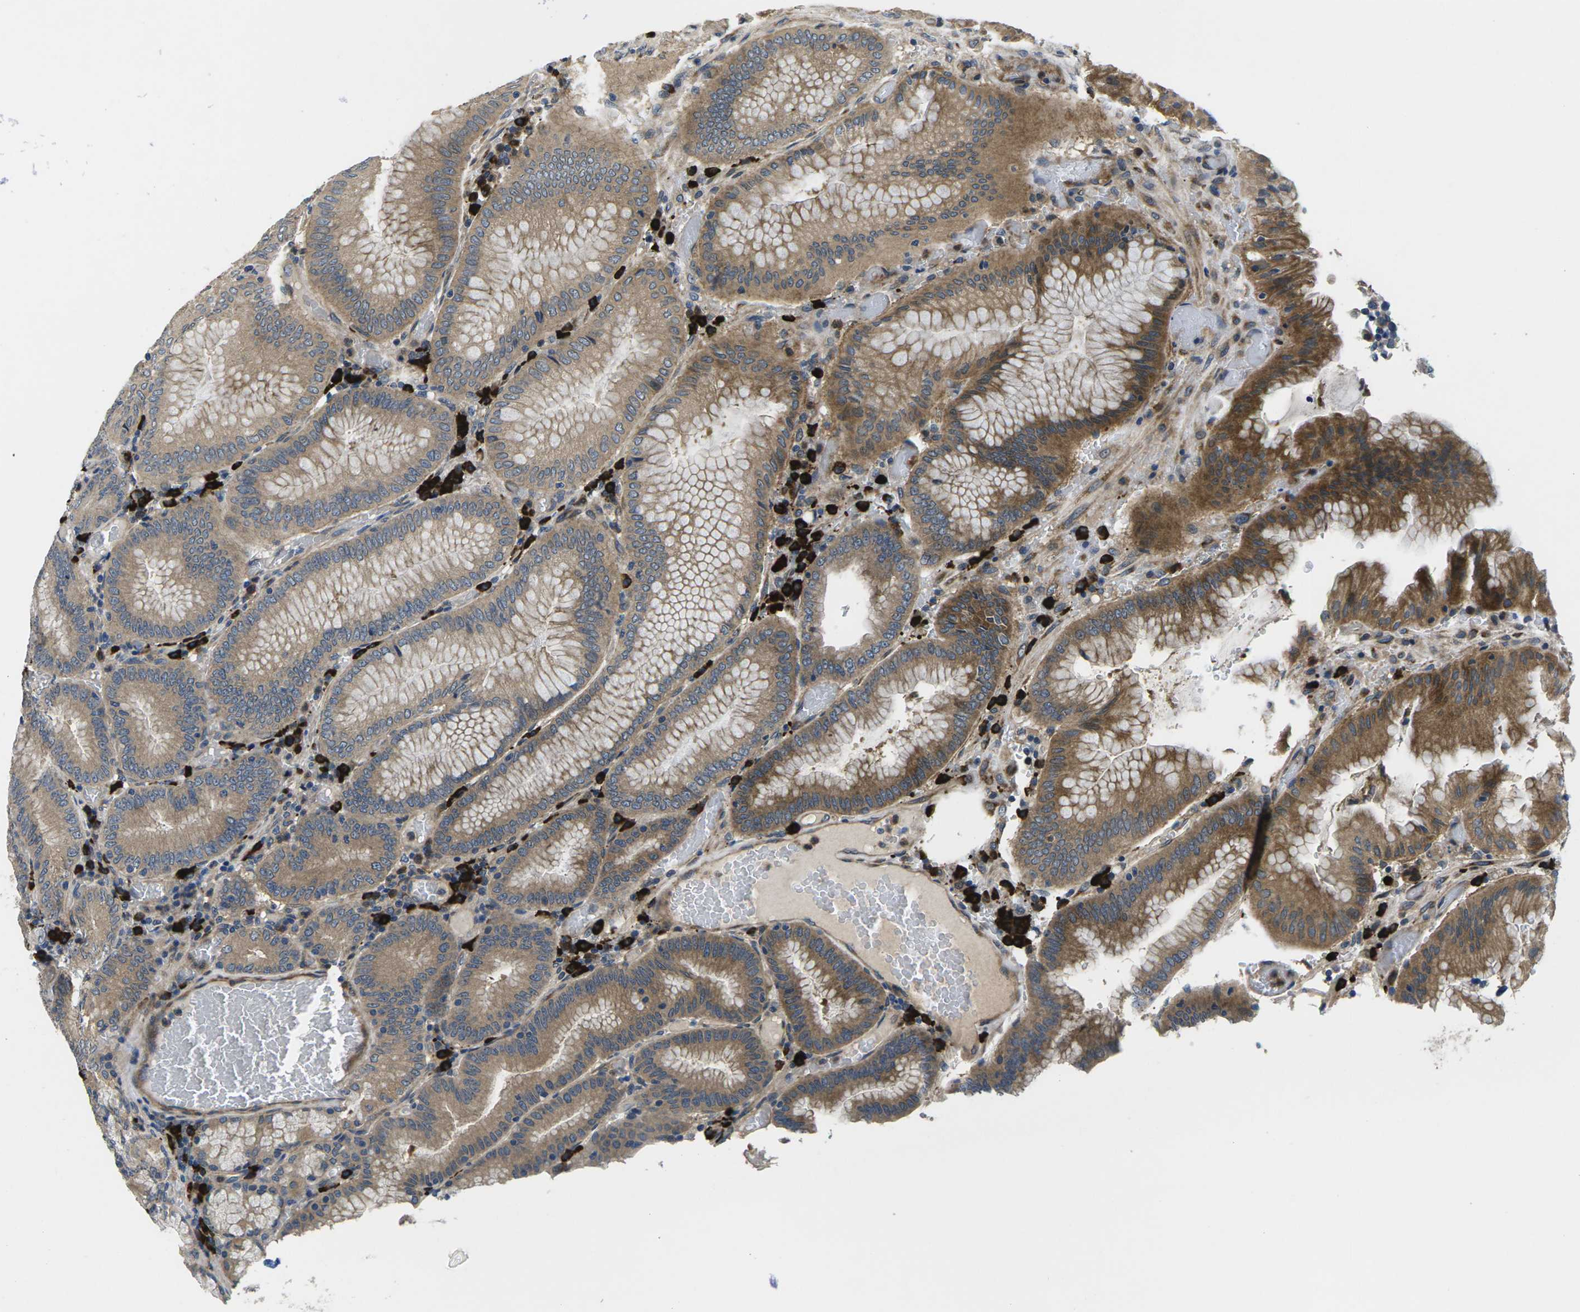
{"staining": {"intensity": "moderate", "quantity": ">75%", "location": "cytoplasmic/membranous"}, "tissue": "stomach", "cell_type": "Glandular cells", "image_type": "normal", "snomed": [{"axis": "morphology", "description": "Normal tissue, NOS"}, {"axis": "morphology", "description": "Carcinoid, malignant, NOS"}, {"axis": "topography", "description": "Stomach, upper"}], "caption": "Immunohistochemical staining of benign stomach demonstrates moderate cytoplasmic/membranous protein expression in about >75% of glandular cells. (DAB (3,3'-diaminobenzidine) = brown stain, brightfield microscopy at high magnification).", "gene": "PLCE1", "patient": {"sex": "male", "age": 39}}